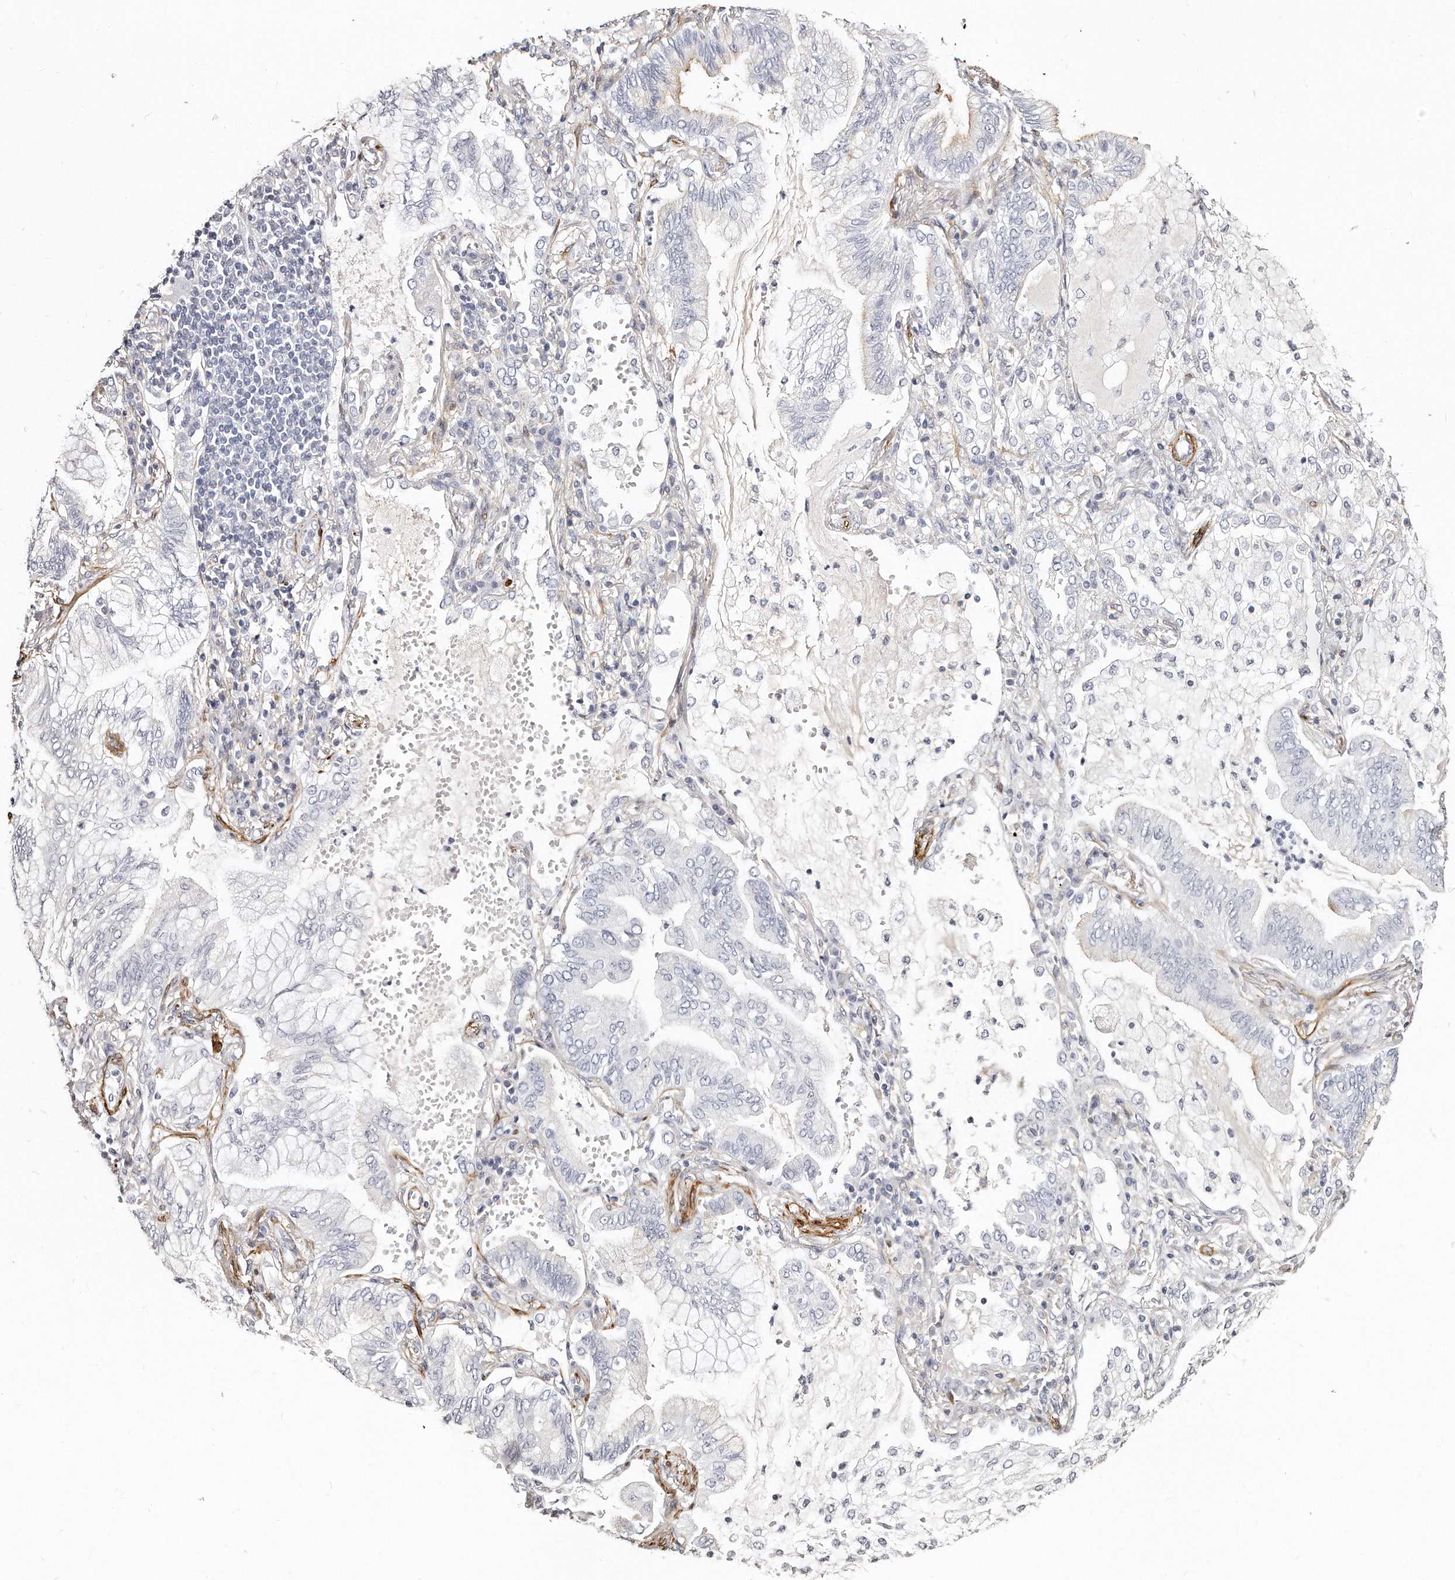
{"staining": {"intensity": "negative", "quantity": "none", "location": "none"}, "tissue": "lung cancer", "cell_type": "Tumor cells", "image_type": "cancer", "snomed": [{"axis": "morphology", "description": "Adenocarcinoma, NOS"}, {"axis": "topography", "description": "Lung"}], "caption": "DAB immunohistochemical staining of human lung cancer demonstrates no significant positivity in tumor cells.", "gene": "LMOD1", "patient": {"sex": "female", "age": 70}}